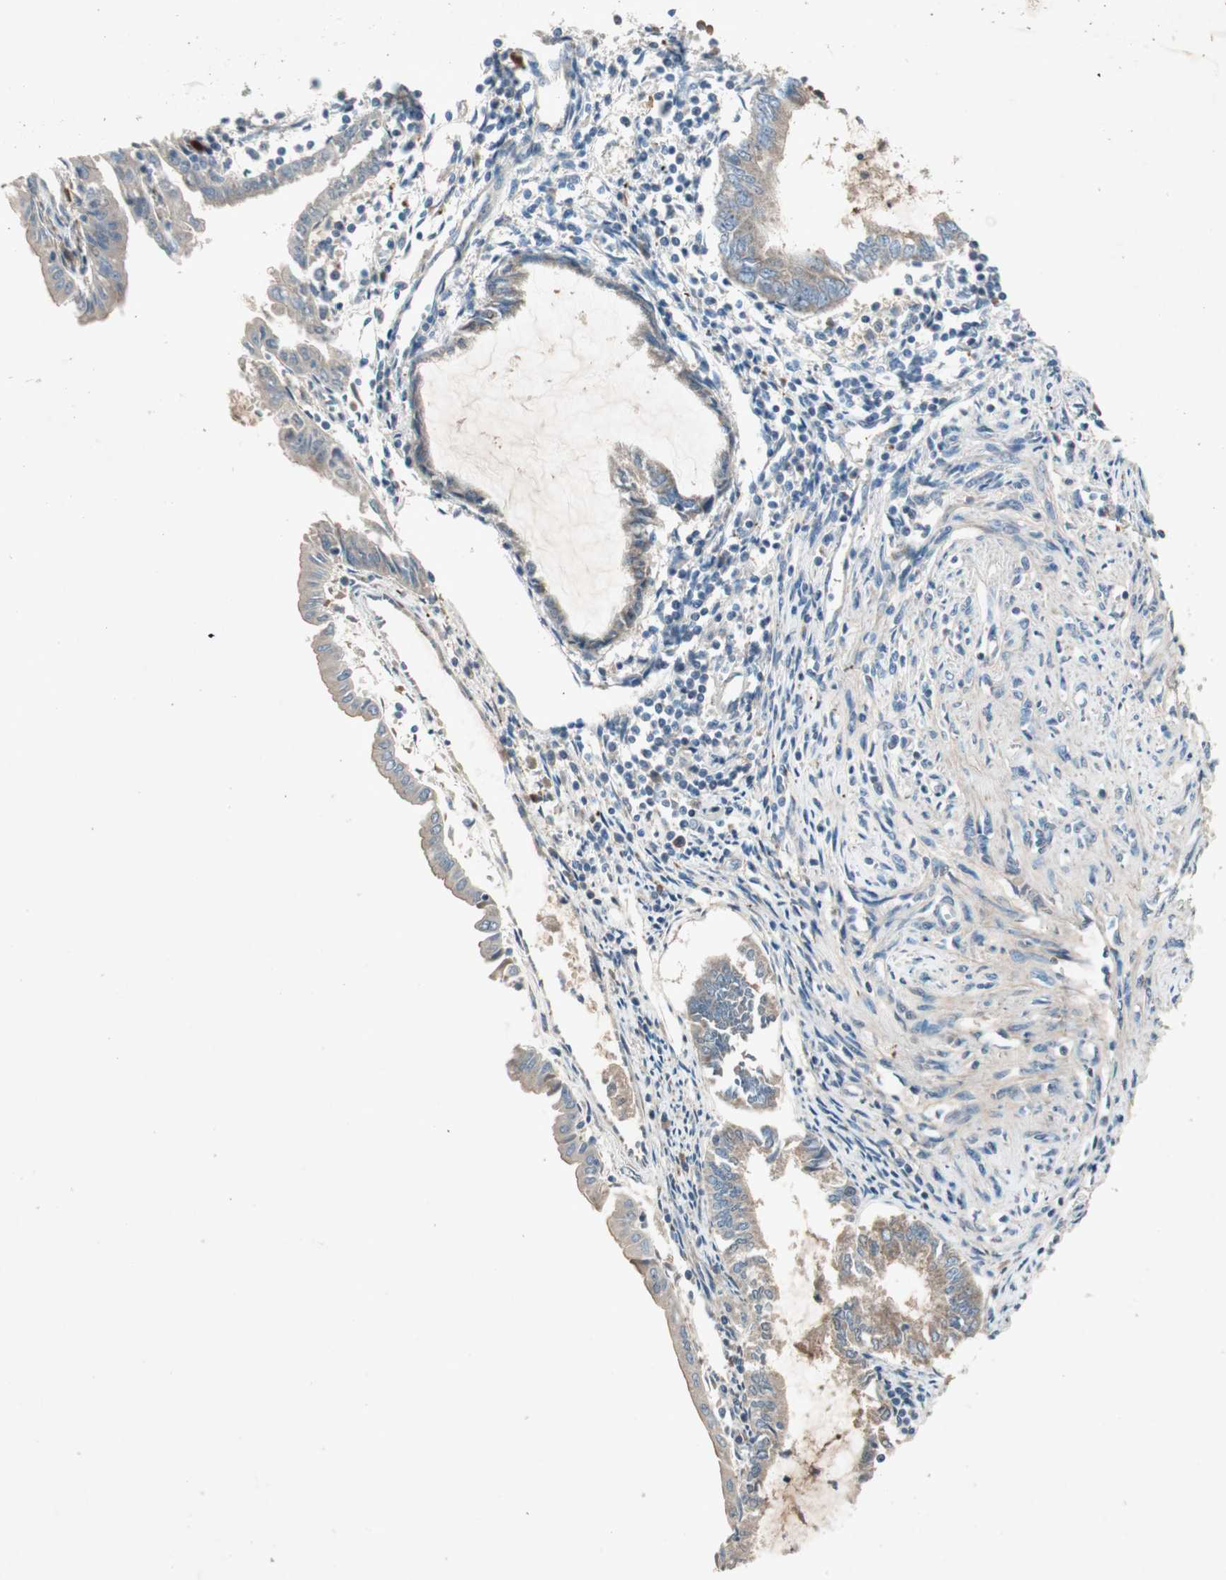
{"staining": {"intensity": "weak", "quantity": ">75%", "location": "cytoplasmic/membranous"}, "tissue": "endometrial cancer", "cell_type": "Tumor cells", "image_type": "cancer", "snomed": [{"axis": "morphology", "description": "Adenocarcinoma, NOS"}, {"axis": "topography", "description": "Endometrium"}], "caption": "An immunohistochemistry photomicrograph of neoplastic tissue is shown. Protein staining in brown highlights weak cytoplasmic/membranous positivity in endometrial adenocarcinoma within tumor cells. (brown staining indicates protein expression, while blue staining denotes nuclei).", "gene": "APOO", "patient": {"sex": "female", "age": 86}}